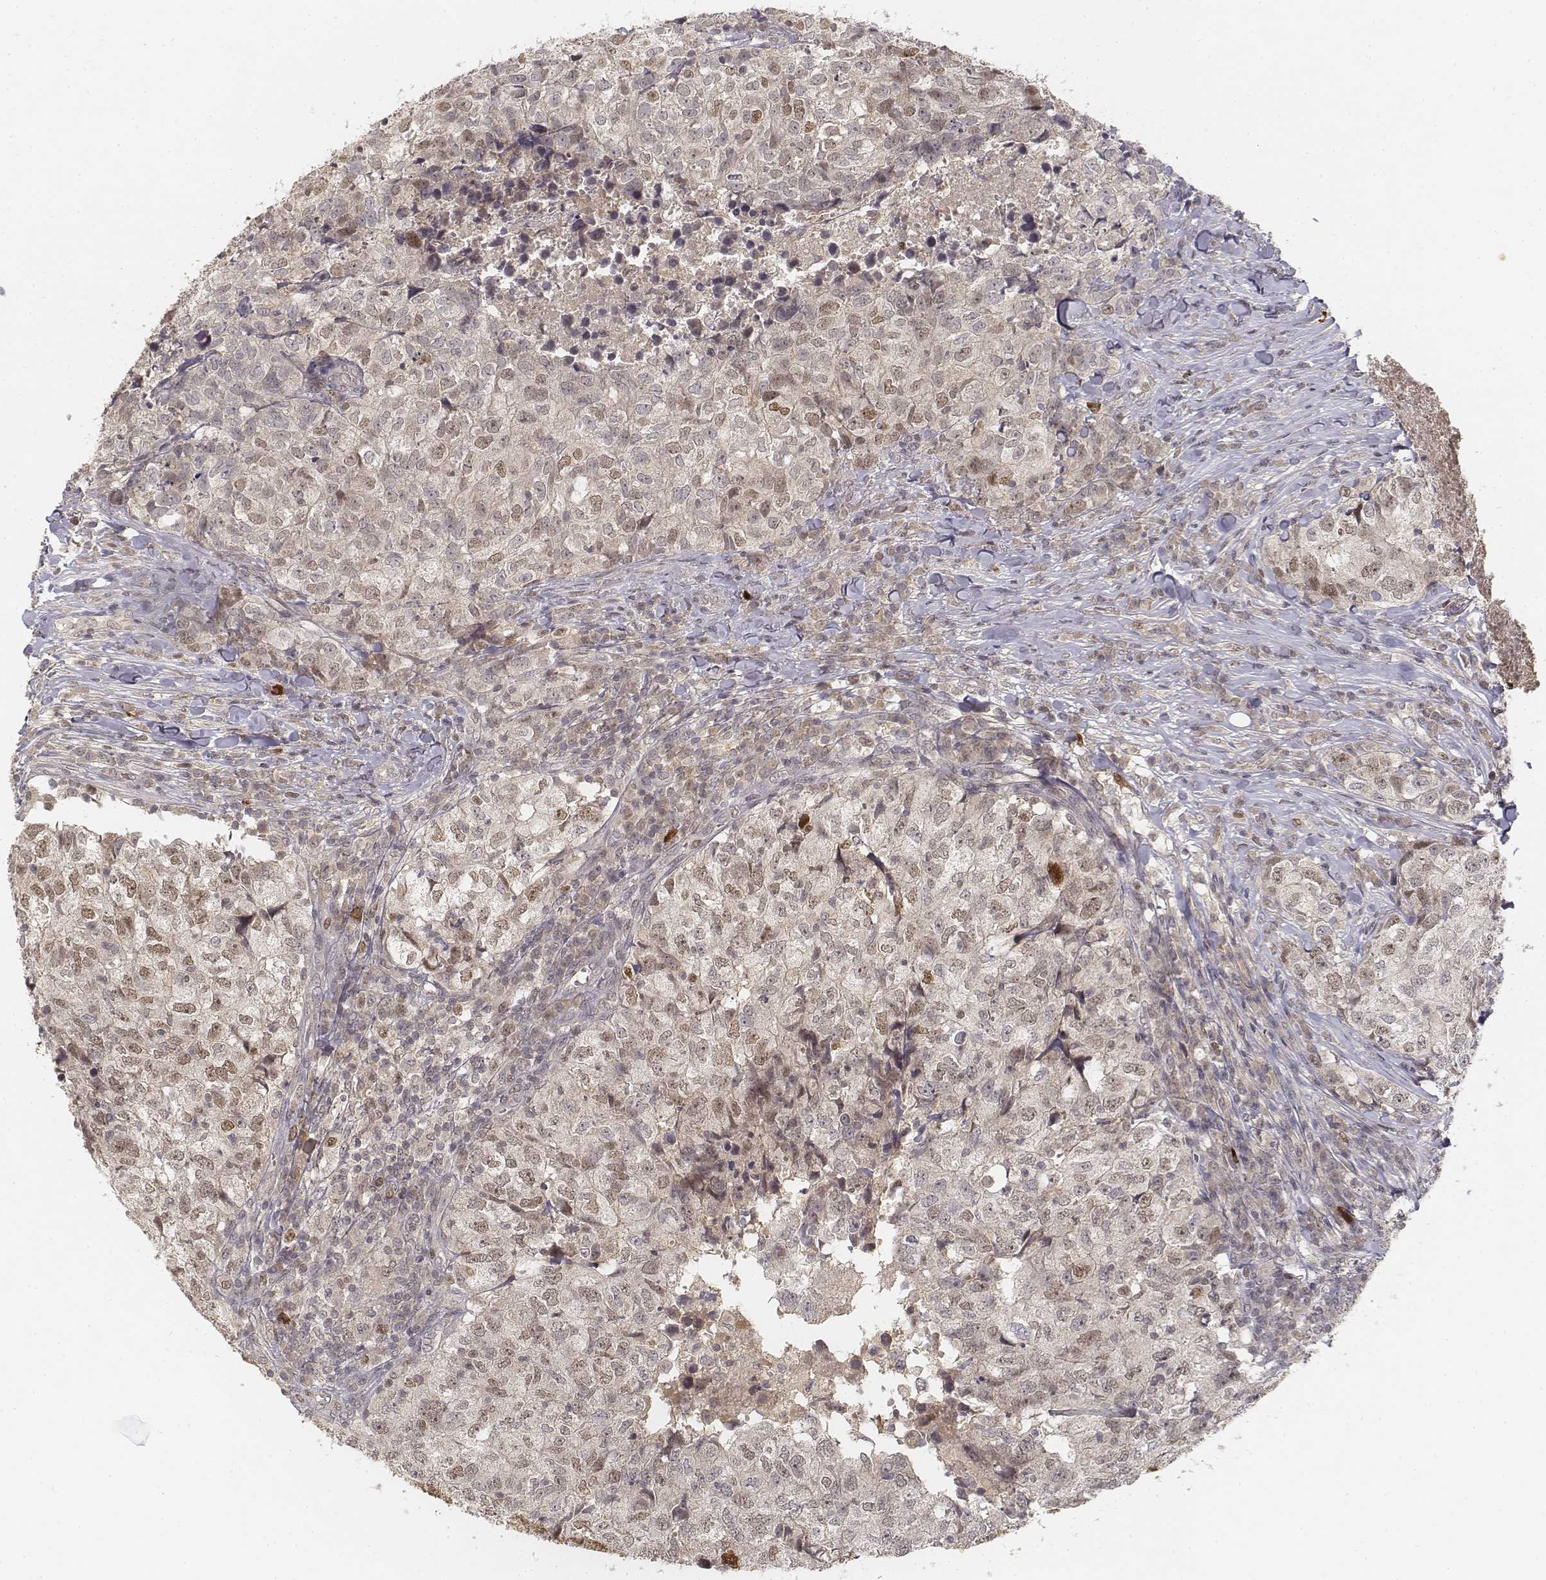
{"staining": {"intensity": "weak", "quantity": "25%-75%", "location": "nuclear"}, "tissue": "breast cancer", "cell_type": "Tumor cells", "image_type": "cancer", "snomed": [{"axis": "morphology", "description": "Duct carcinoma"}, {"axis": "topography", "description": "Breast"}], "caption": "IHC photomicrograph of neoplastic tissue: breast cancer (intraductal carcinoma) stained using IHC exhibits low levels of weak protein expression localized specifically in the nuclear of tumor cells, appearing as a nuclear brown color.", "gene": "FANCD2", "patient": {"sex": "female", "age": 30}}